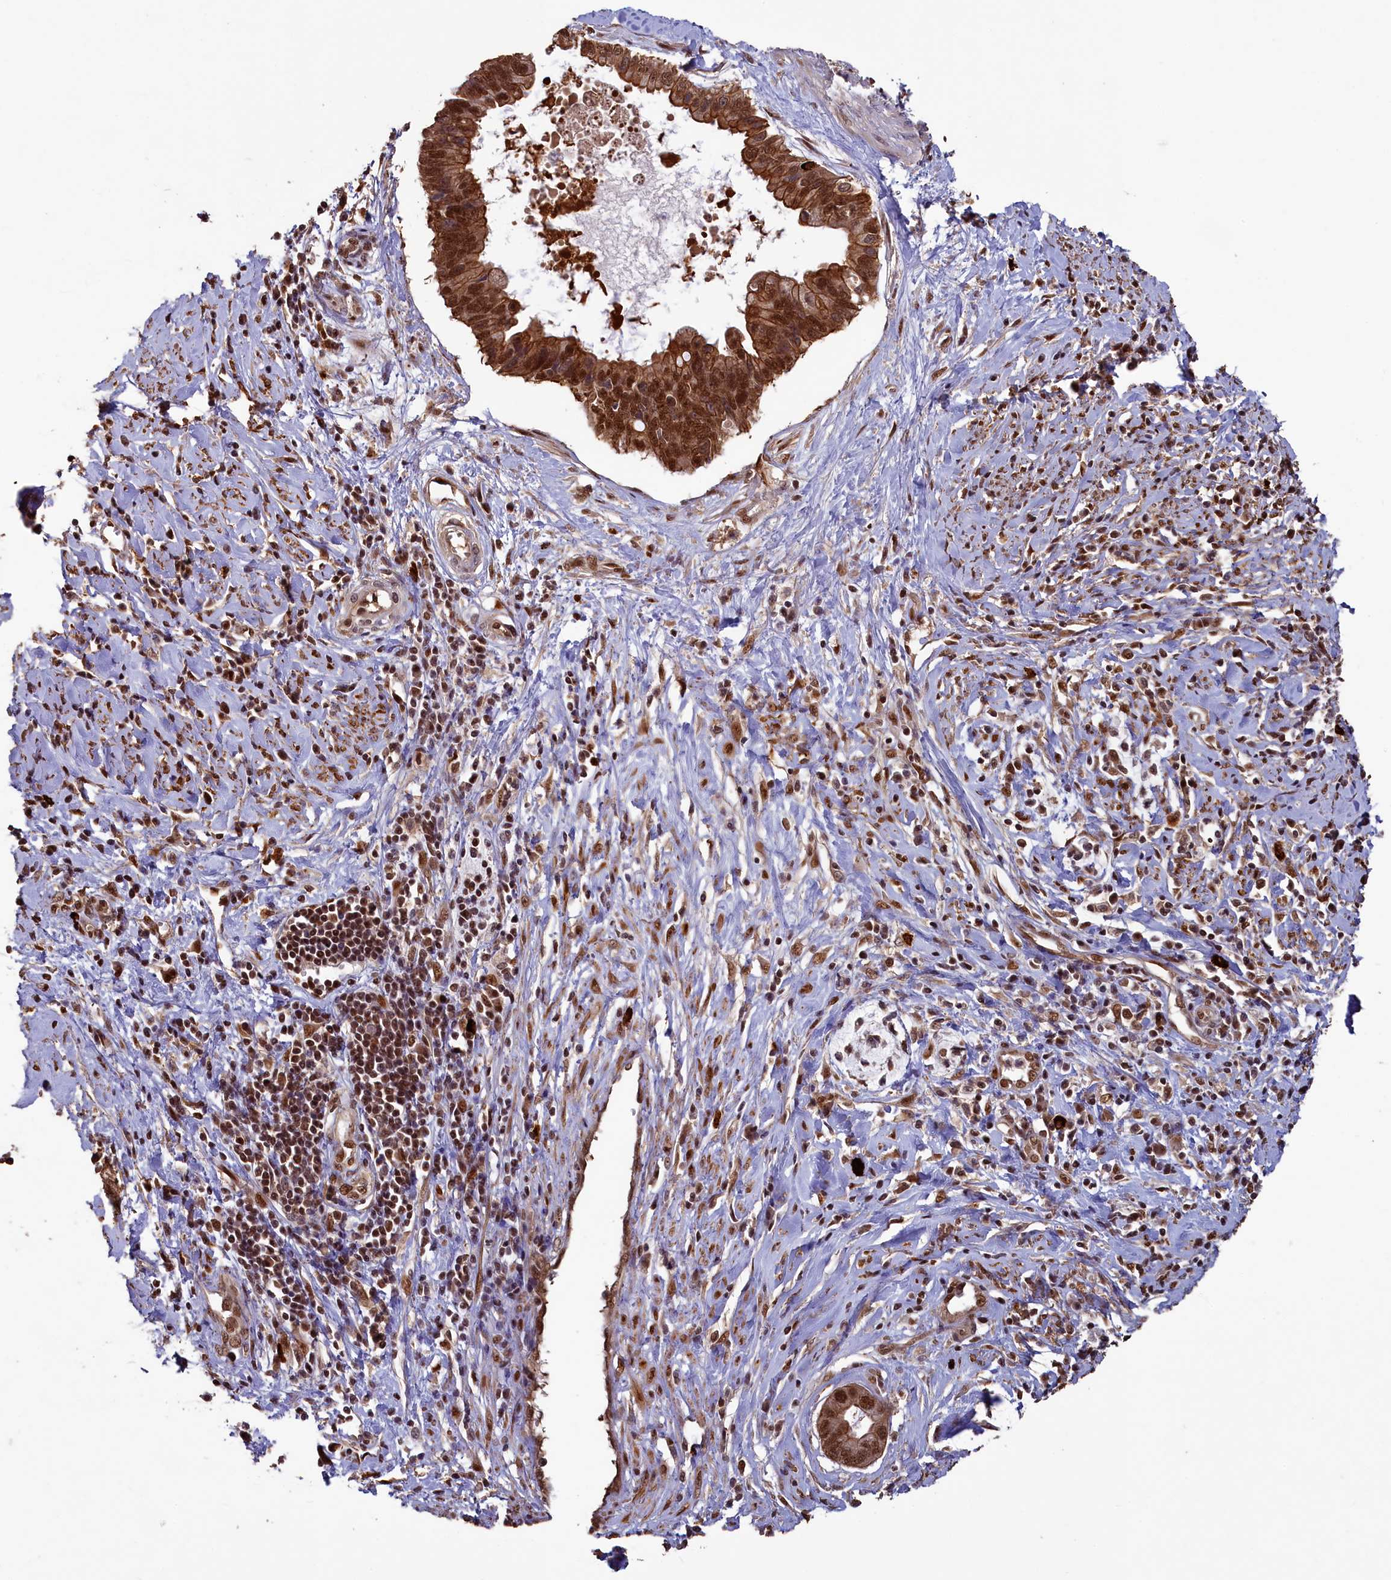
{"staining": {"intensity": "strong", "quantity": ">75%", "location": "cytoplasmic/membranous,nuclear"}, "tissue": "cervical cancer", "cell_type": "Tumor cells", "image_type": "cancer", "snomed": [{"axis": "morphology", "description": "Adenocarcinoma, NOS"}, {"axis": "topography", "description": "Cervix"}], "caption": "High-power microscopy captured an IHC histopathology image of cervical adenocarcinoma, revealing strong cytoplasmic/membranous and nuclear staining in approximately >75% of tumor cells. Nuclei are stained in blue.", "gene": "NAE1", "patient": {"sex": "female", "age": 44}}